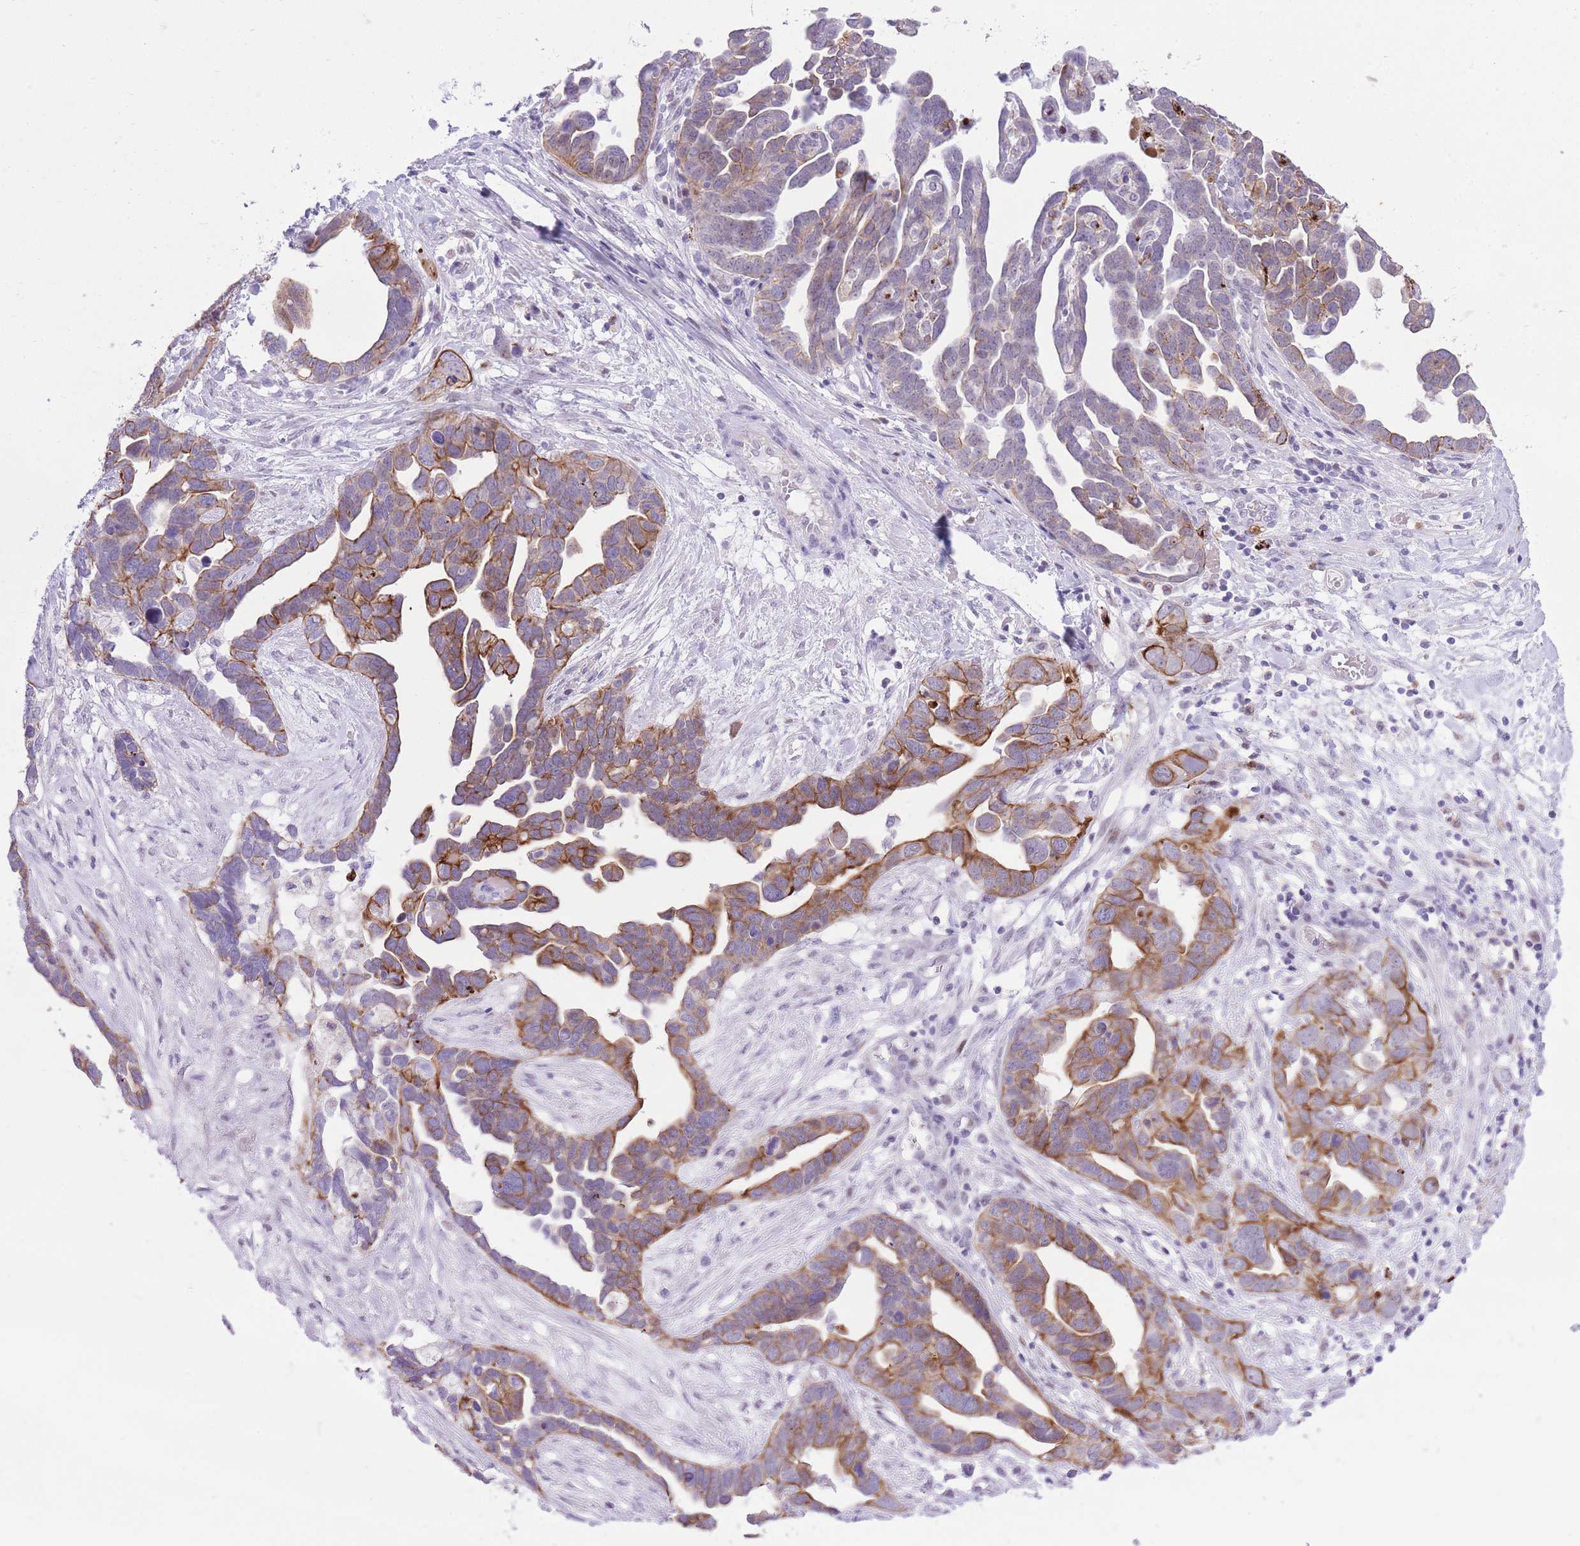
{"staining": {"intensity": "moderate", "quantity": "25%-75%", "location": "cytoplasmic/membranous"}, "tissue": "ovarian cancer", "cell_type": "Tumor cells", "image_type": "cancer", "snomed": [{"axis": "morphology", "description": "Cystadenocarcinoma, serous, NOS"}, {"axis": "topography", "description": "Ovary"}], "caption": "Immunohistochemical staining of human ovarian cancer (serous cystadenocarcinoma) demonstrates moderate cytoplasmic/membranous protein positivity in about 25%-75% of tumor cells. The protein of interest is shown in brown color, while the nuclei are stained blue.", "gene": "MEIS3", "patient": {"sex": "female", "age": 54}}